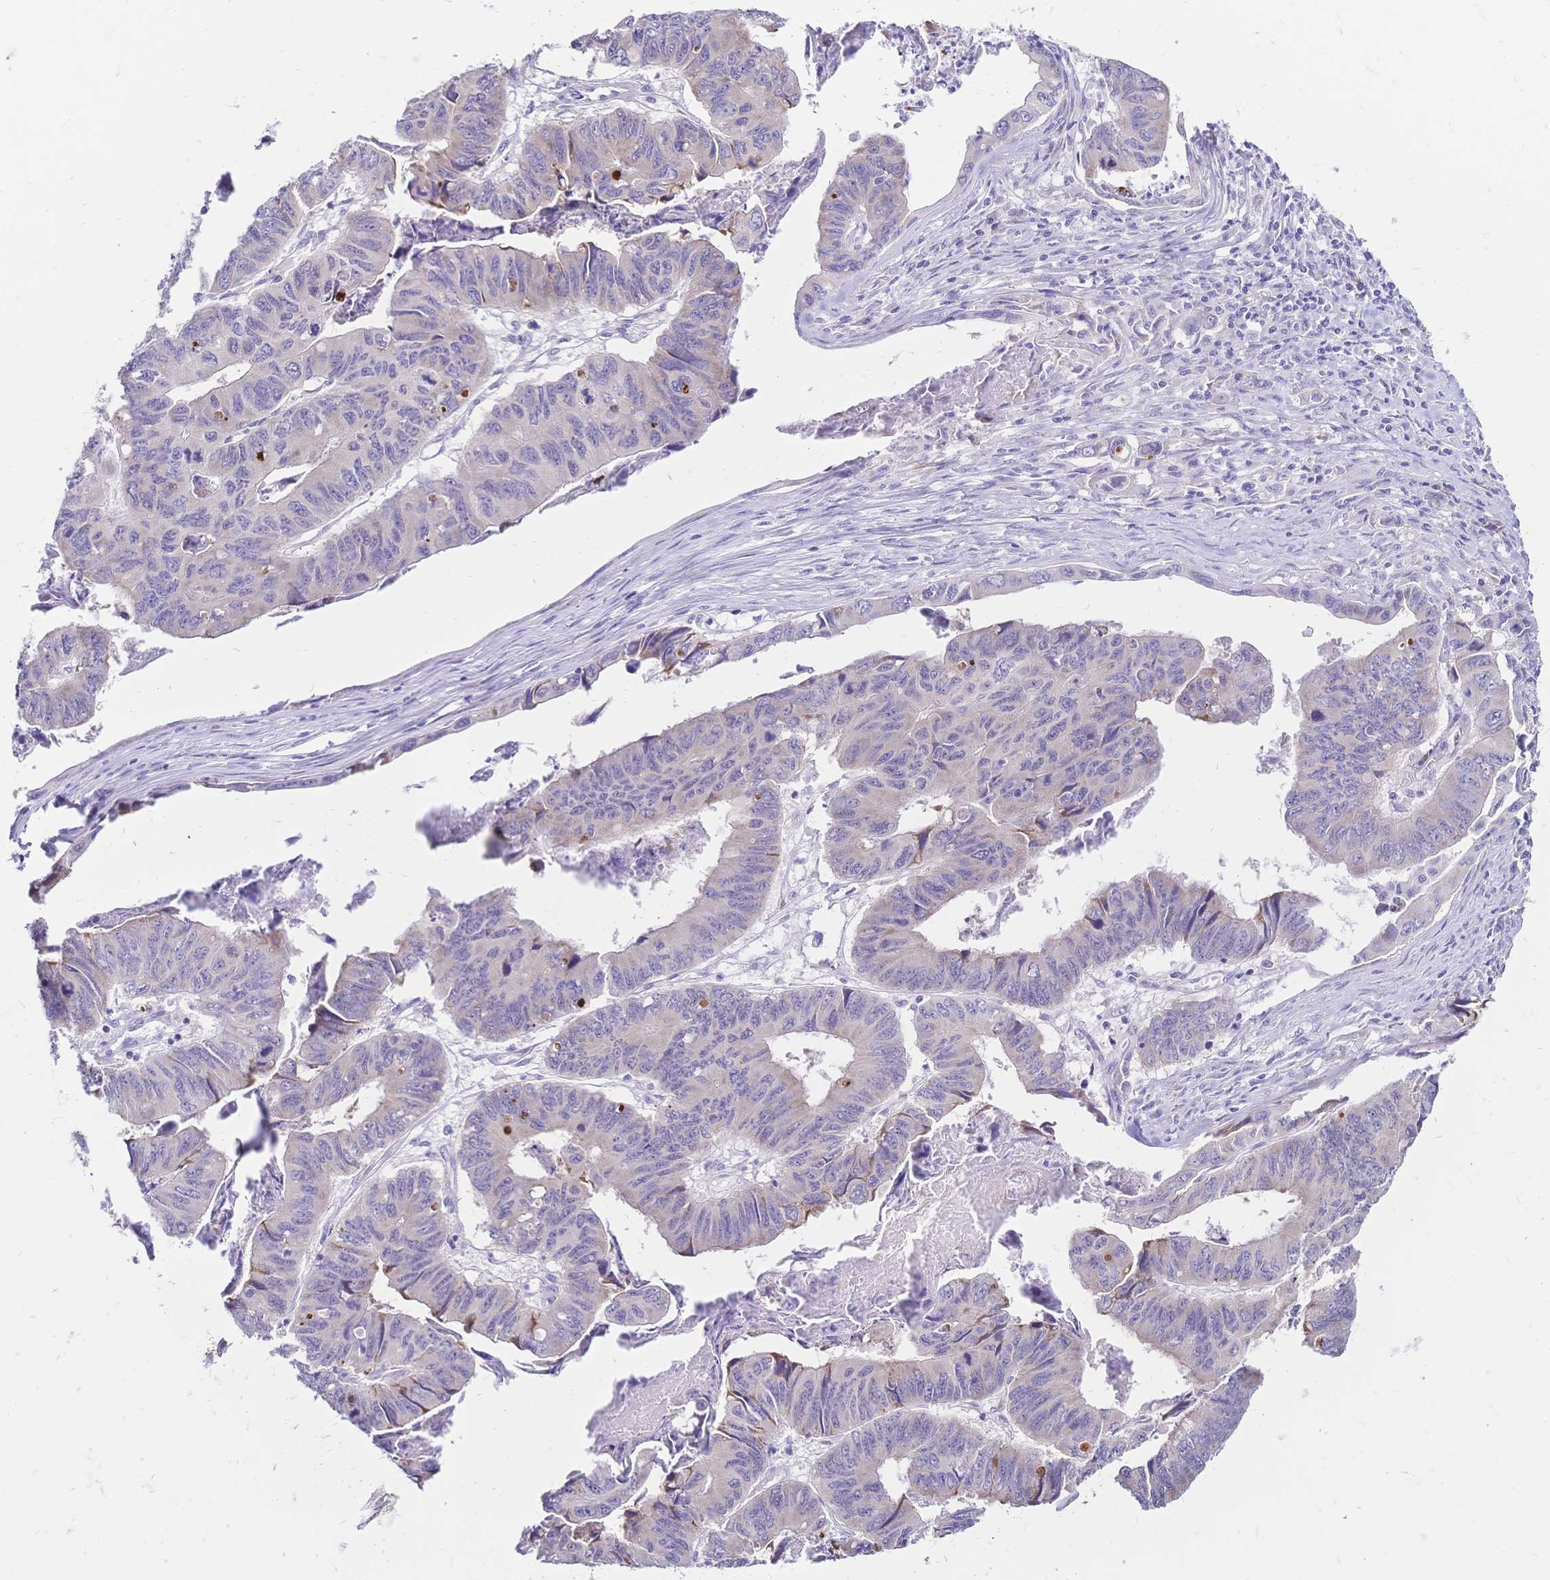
{"staining": {"intensity": "weak", "quantity": "<25%", "location": "cytoplasmic/membranous"}, "tissue": "stomach cancer", "cell_type": "Tumor cells", "image_type": "cancer", "snomed": [{"axis": "morphology", "description": "Adenocarcinoma, NOS"}, {"axis": "topography", "description": "Stomach, lower"}], "caption": "An image of adenocarcinoma (stomach) stained for a protein exhibits no brown staining in tumor cells.", "gene": "GRB7", "patient": {"sex": "male", "age": 77}}